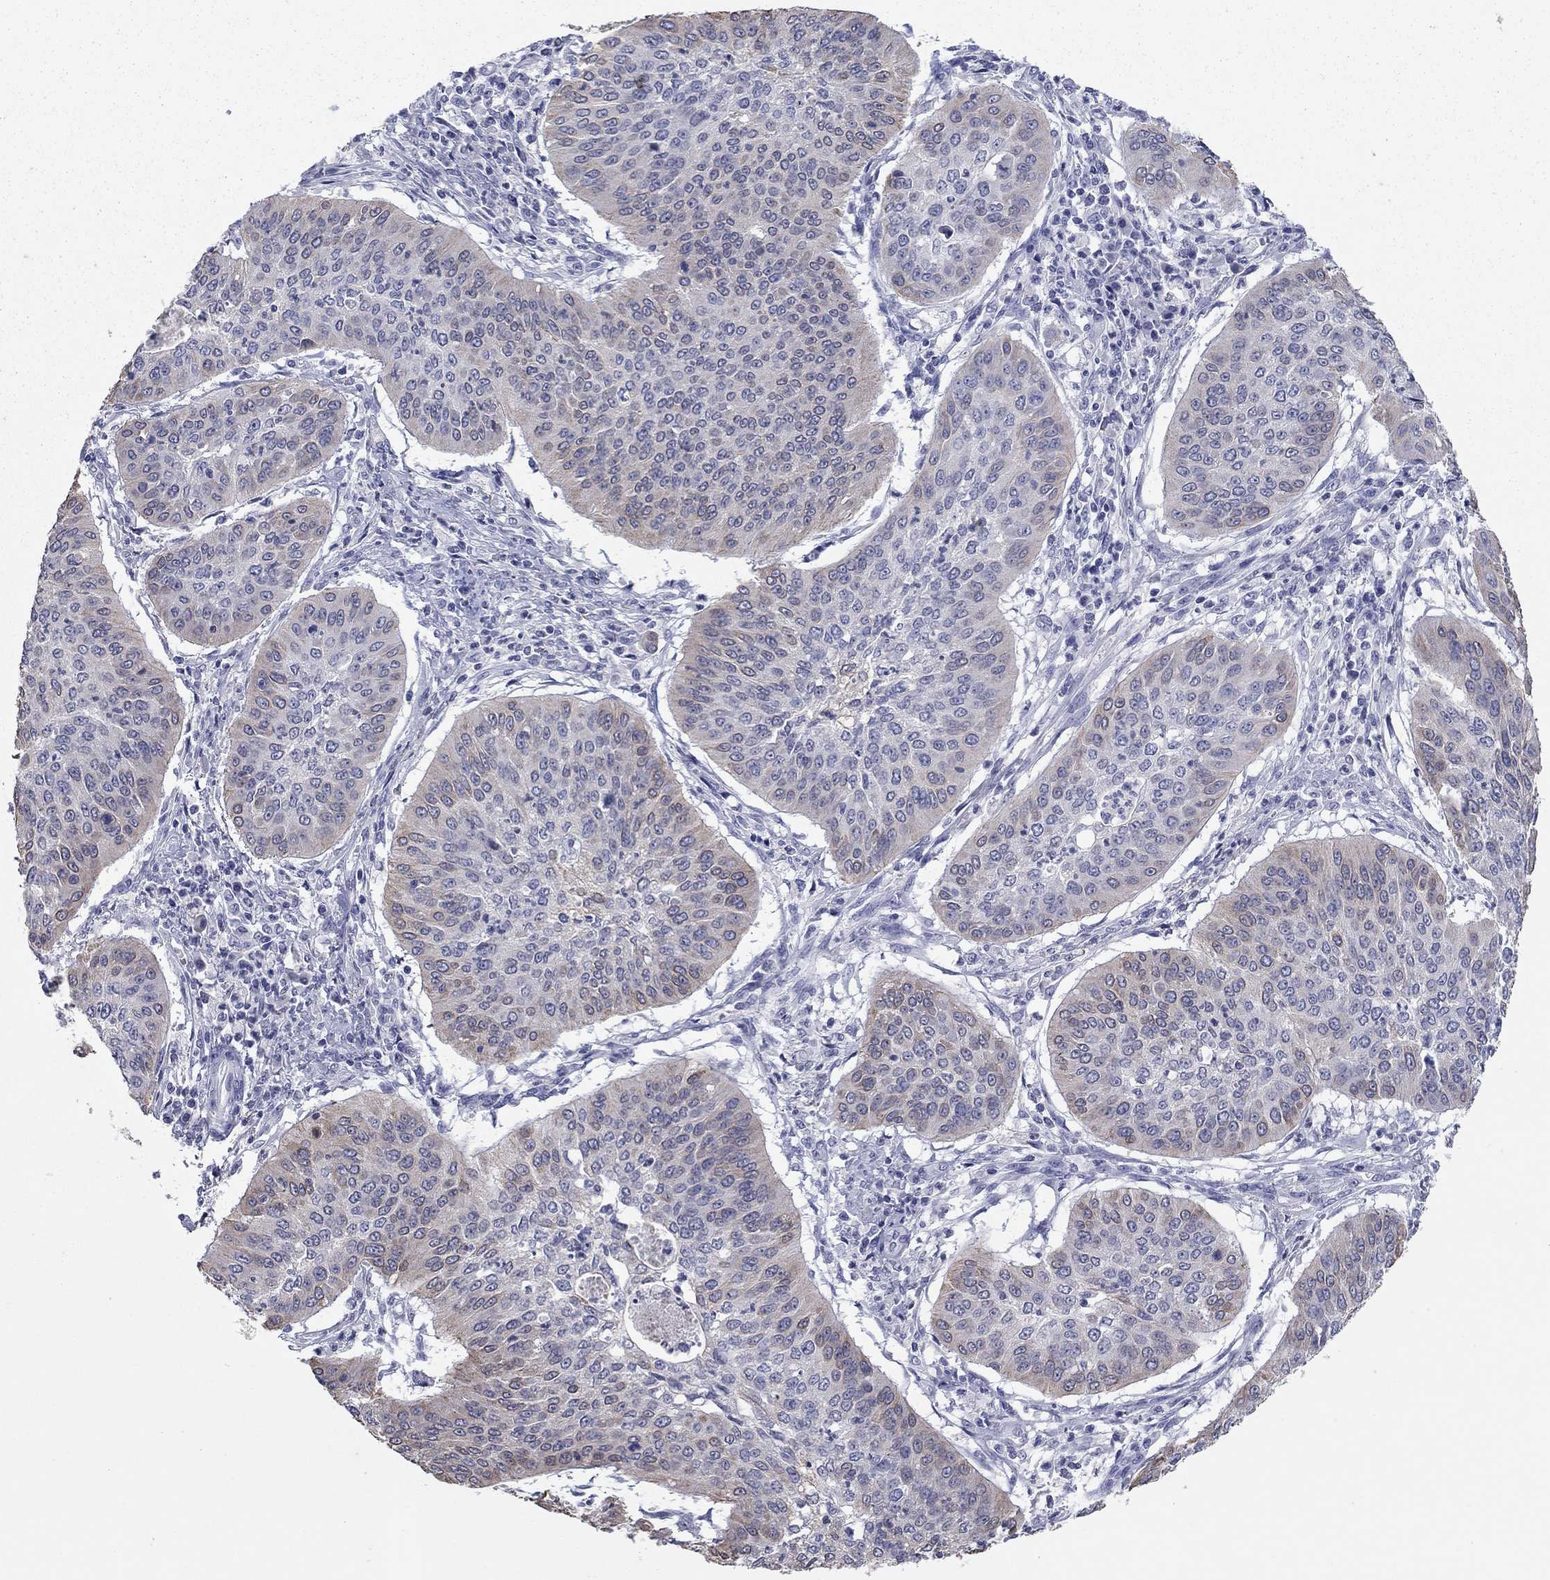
{"staining": {"intensity": "weak", "quantity": "<25%", "location": "cytoplasmic/membranous"}, "tissue": "cervical cancer", "cell_type": "Tumor cells", "image_type": "cancer", "snomed": [{"axis": "morphology", "description": "Normal tissue, NOS"}, {"axis": "morphology", "description": "Squamous cell carcinoma, NOS"}, {"axis": "topography", "description": "Cervix"}], "caption": "Photomicrograph shows no protein staining in tumor cells of squamous cell carcinoma (cervical) tissue. (DAB (3,3'-diaminobenzidine) immunohistochemistry visualized using brightfield microscopy, high magnification).", "gene": "KRT75", "patient": {"sex": "female", "age": 39}}